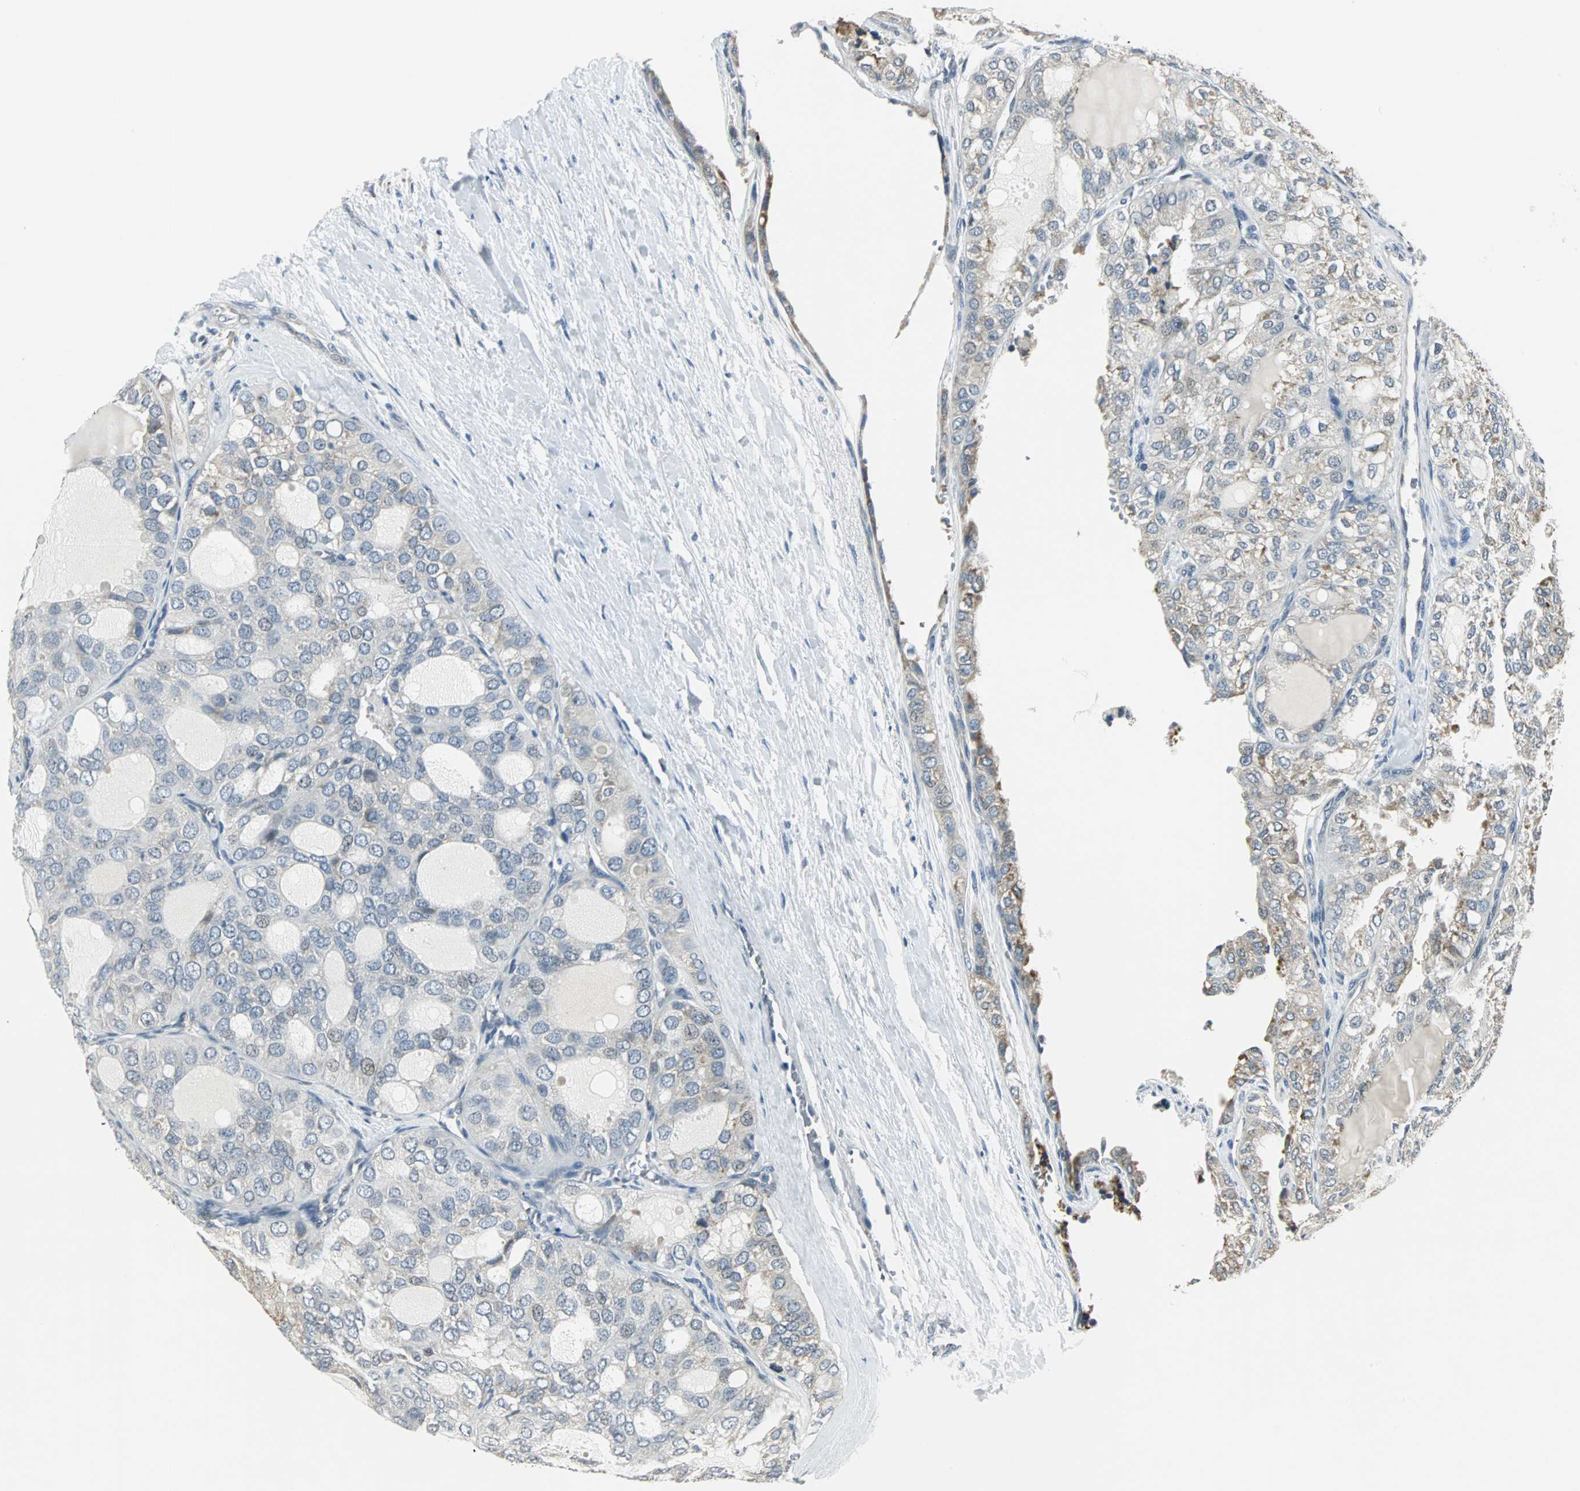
{"staining": {"intensity": "negative", "quantity": "none", "location": "none"}, "tissue": "thyroid cancer", "cell_type": "Tumor cells", "image_type": "cancer", "snomed": [{"axis": "morphology", "description": "Follicular adenoma carcinoma, NOS"}, {"axis": "topography", "description": "Thyroid gland"}], "caption": "Histopathology image shows no significant protein positivity in tumor cells of follicular adenoma carcinoma (thyroid).", "gene": "CCT5", "patient": {"sex": "male", "age": 75}}